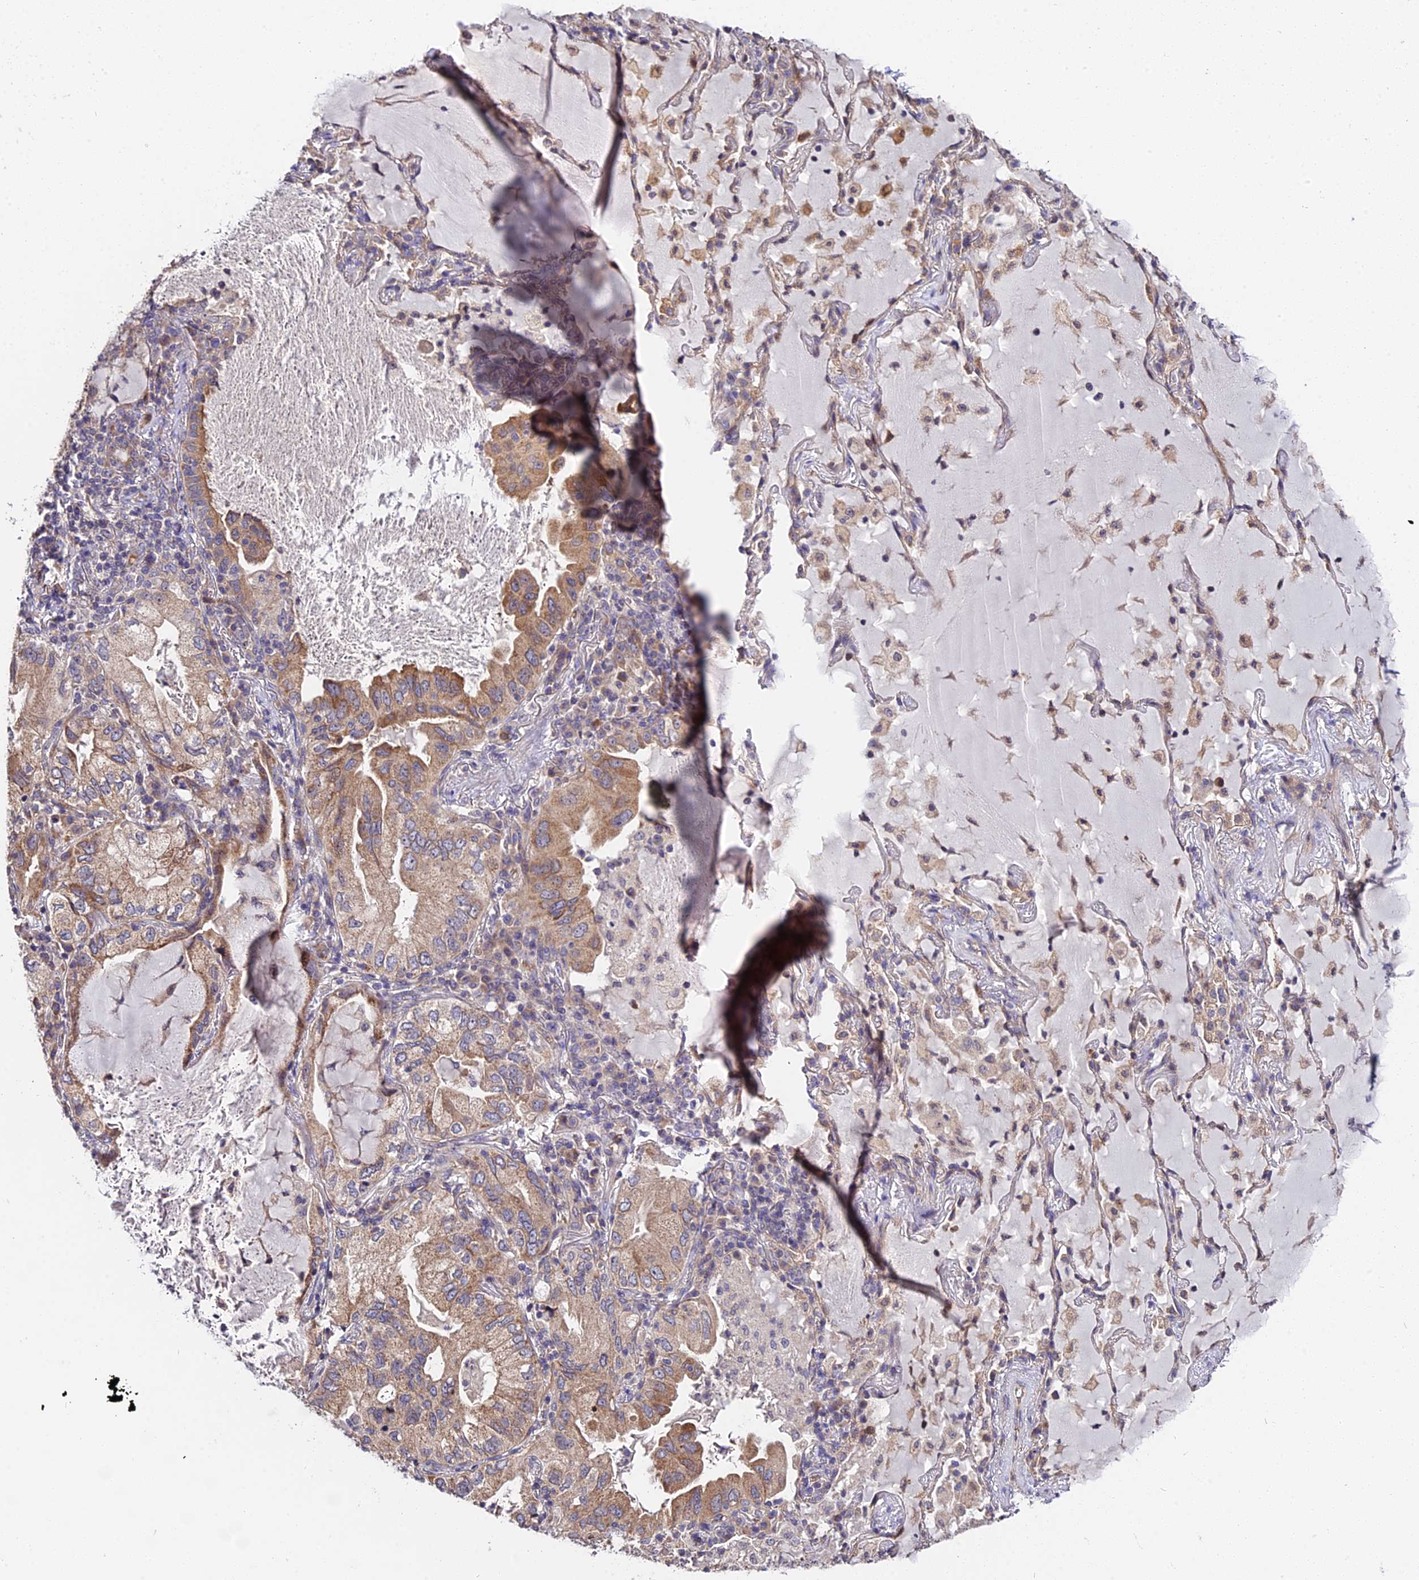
{"staining": {"intensity": "moderate", "quantity": "25%-75%", "location": "cytoplasmic/membranous"}, "tissue": "lung cancer", "cell_type": "Tumor cells", "image_type": "cancer", "snomed": [{"axis": "morphology", "description": "Adenocarcinoma, NOS"}, {"axis": "topography", "description": "Lung"}], "caption": "Tumor cells demonstrate medium levels of moderate cytoplasmic/membranous positivity in about 25%-75% of cells in human lung cancer.", "gene": "TRMT1", "patient": {"sex": "female", "age": 69}}